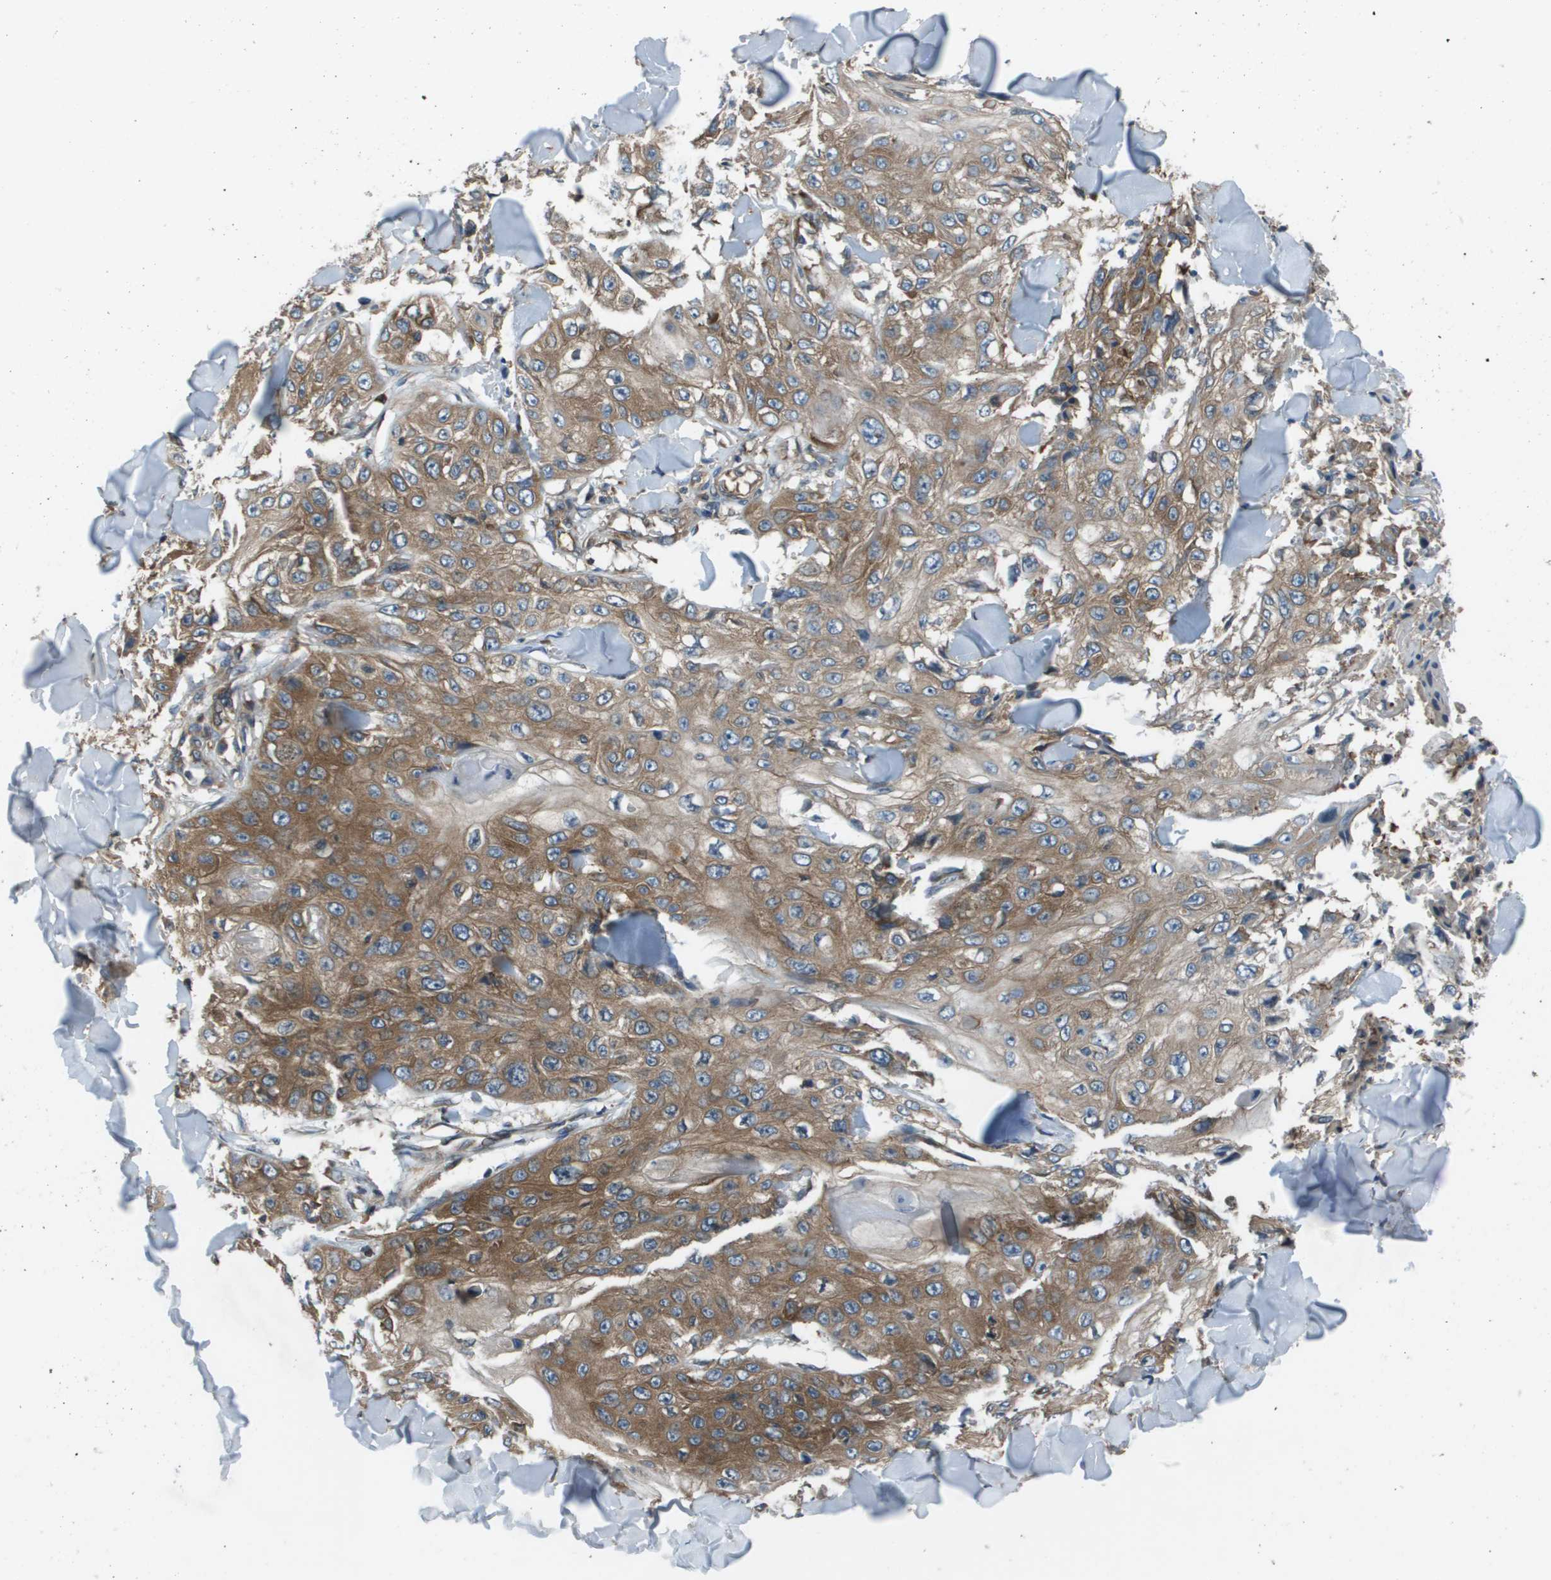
{"staining": {"intensity": "moderate", "quantity": ">75%", "location": "cytoplasmic/membranous"}, "tissue": "skin cancer", "cell_type": "Tumor cells", "image_type": "cancer", "snomed": [{"axis": "morphology", "description": "Squamous cell carcinoma, NOS"}, {"axis": "topography", "description": "Skin"}], "caption": "Skin squamous cell carcinoma tissue shows moderate cytoplasmic/membranous expression in about >75% of tumor cells, visualized by immunohistochemistry. The staining was performed using DAB (3,3'-diaminobenzidine) to visualize the protein expression in brown, while the nuclei were stained in blue with hematoxylin (Magnification: 20x).", "gene": "EIF3B", "patient": {"sex": "male", "age": 86}}